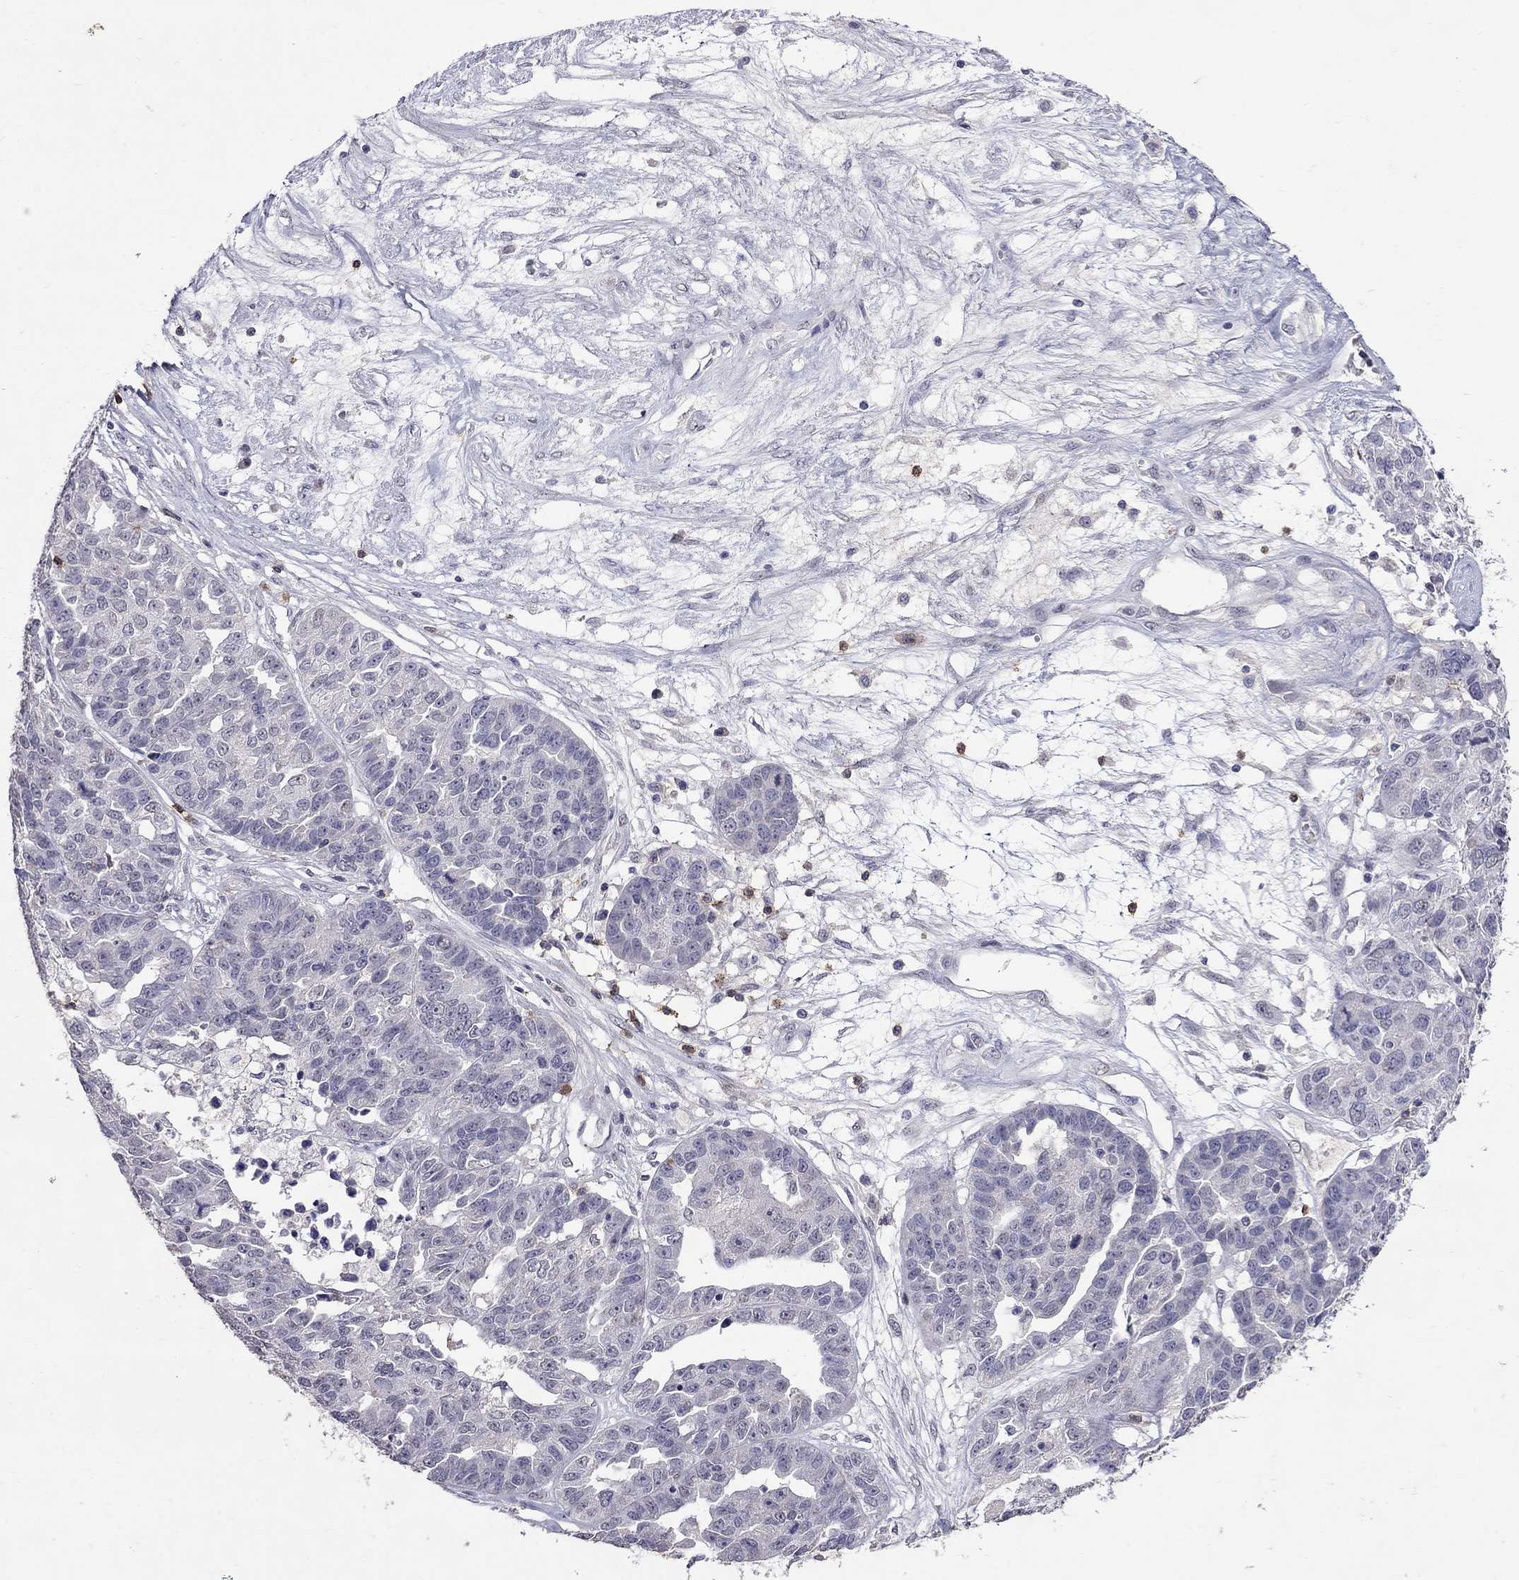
{"staining": {"intensity": "negative", "quantity": "none", "location": "none"}, "tissue": "ovarian cancer", "cell_type": "Tumor cells", "image_type": "cancer", "snomed": [{"axis": "morphology", "description": "Cystadenocarcinoma, serous, NOS"}, {"axis": "topography", "description": "Ovary"}], "caption": "High power microscopy image of an immunohistochemistry (IHC) micrograph of ovarian cancer (serous cystadenocarcinoma), revealing no significant positivity in tumor cells.", "gene": "CD8B", "patient": {"sex": "female", "age": 87}}